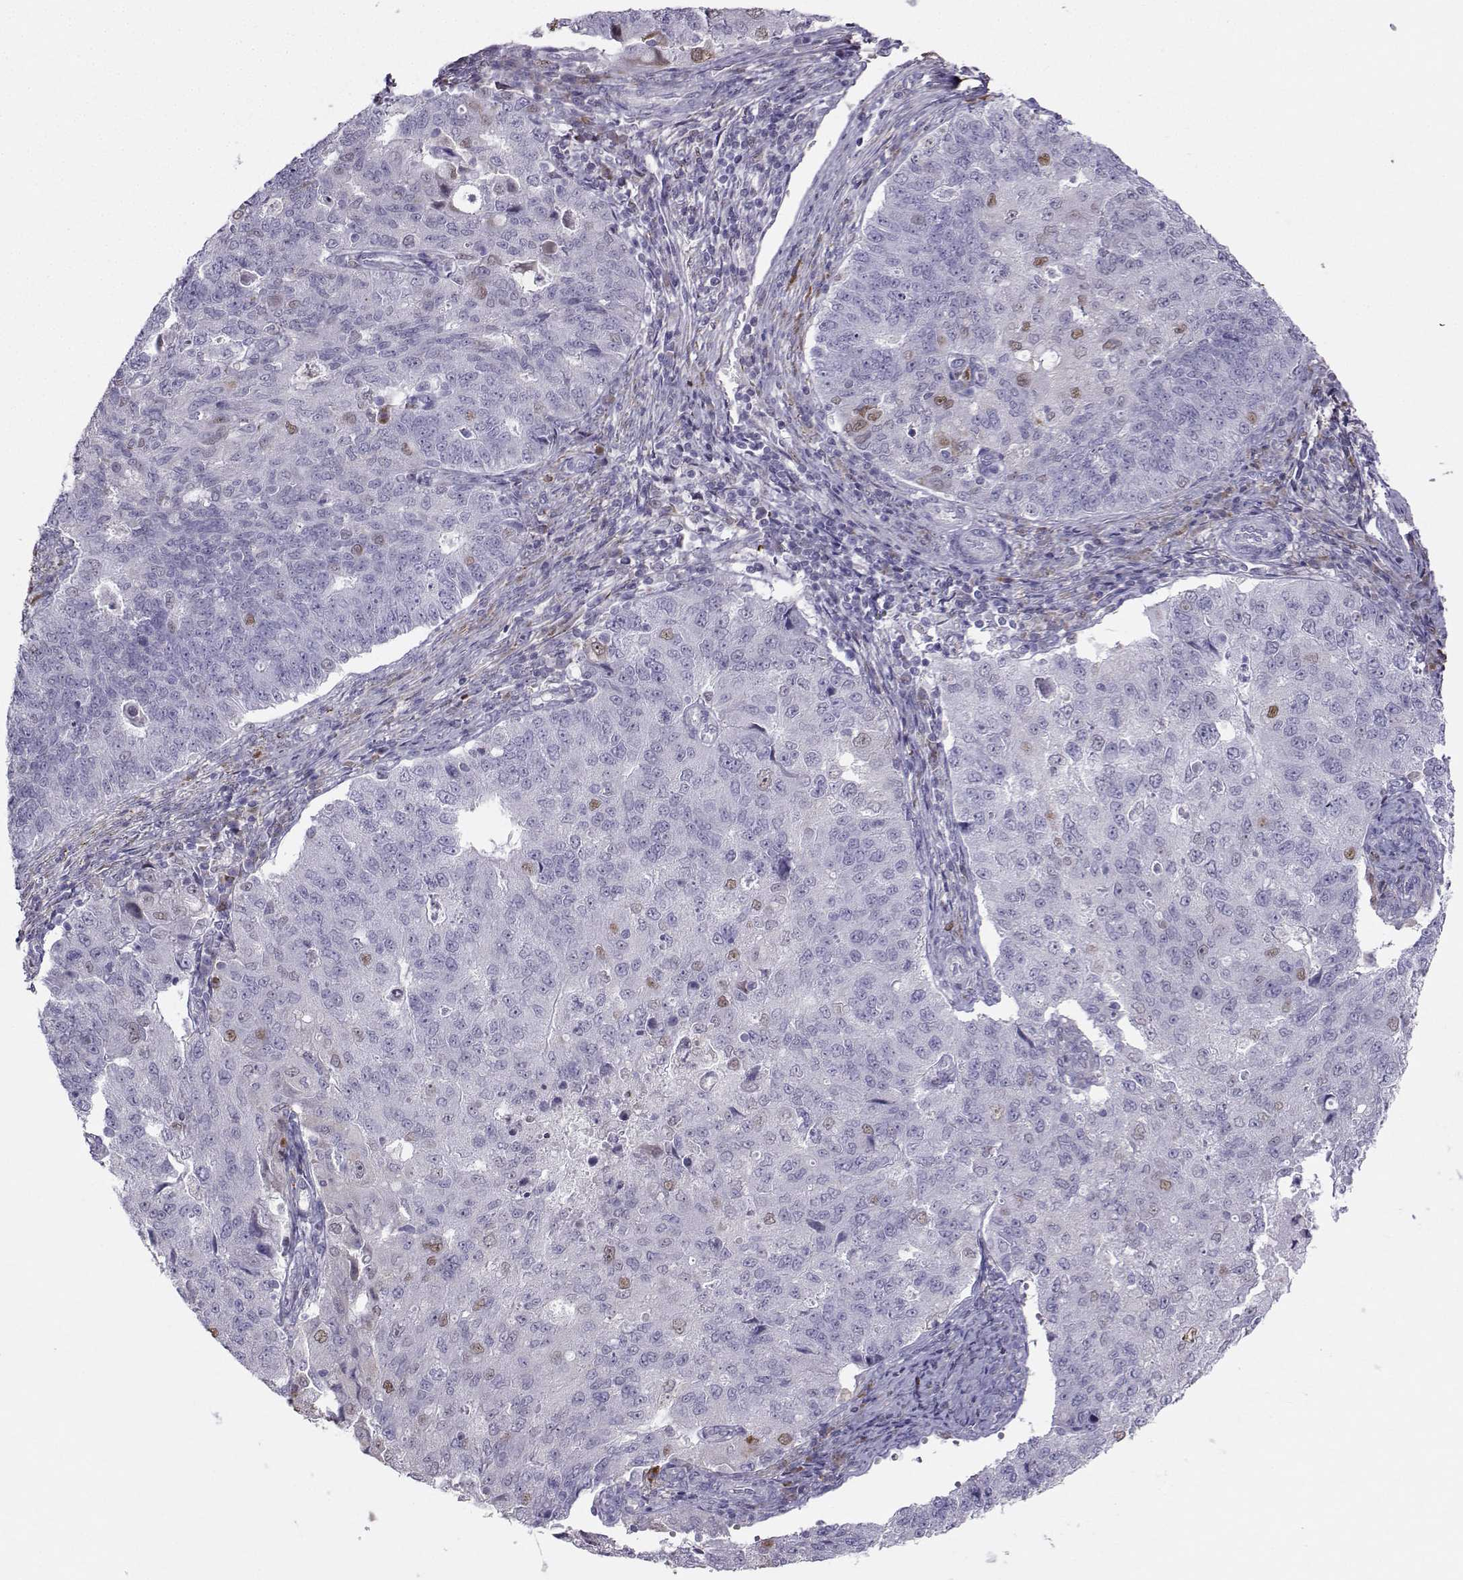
{"staining": {"intensity": "negative", "quantity": "none", "location": "none"}, "tissue": "endometrial cancer", "cell_type": "Tumor cells", "image_type": "cancer", "snomed": [{"axis": "morphology", "description": "Adenocarcinoma, NOS"}, {"axis": "topography", "description": "Endometrium"}], "caption": "Endometrial adenocarcinoma was stained to show a protein in brown. There is no significant expression in tumor cells. (IHC, brightfield microscopy, high magnification).", "gene": "DCLK3", "patient": {"sex": "female", "age": 43}}